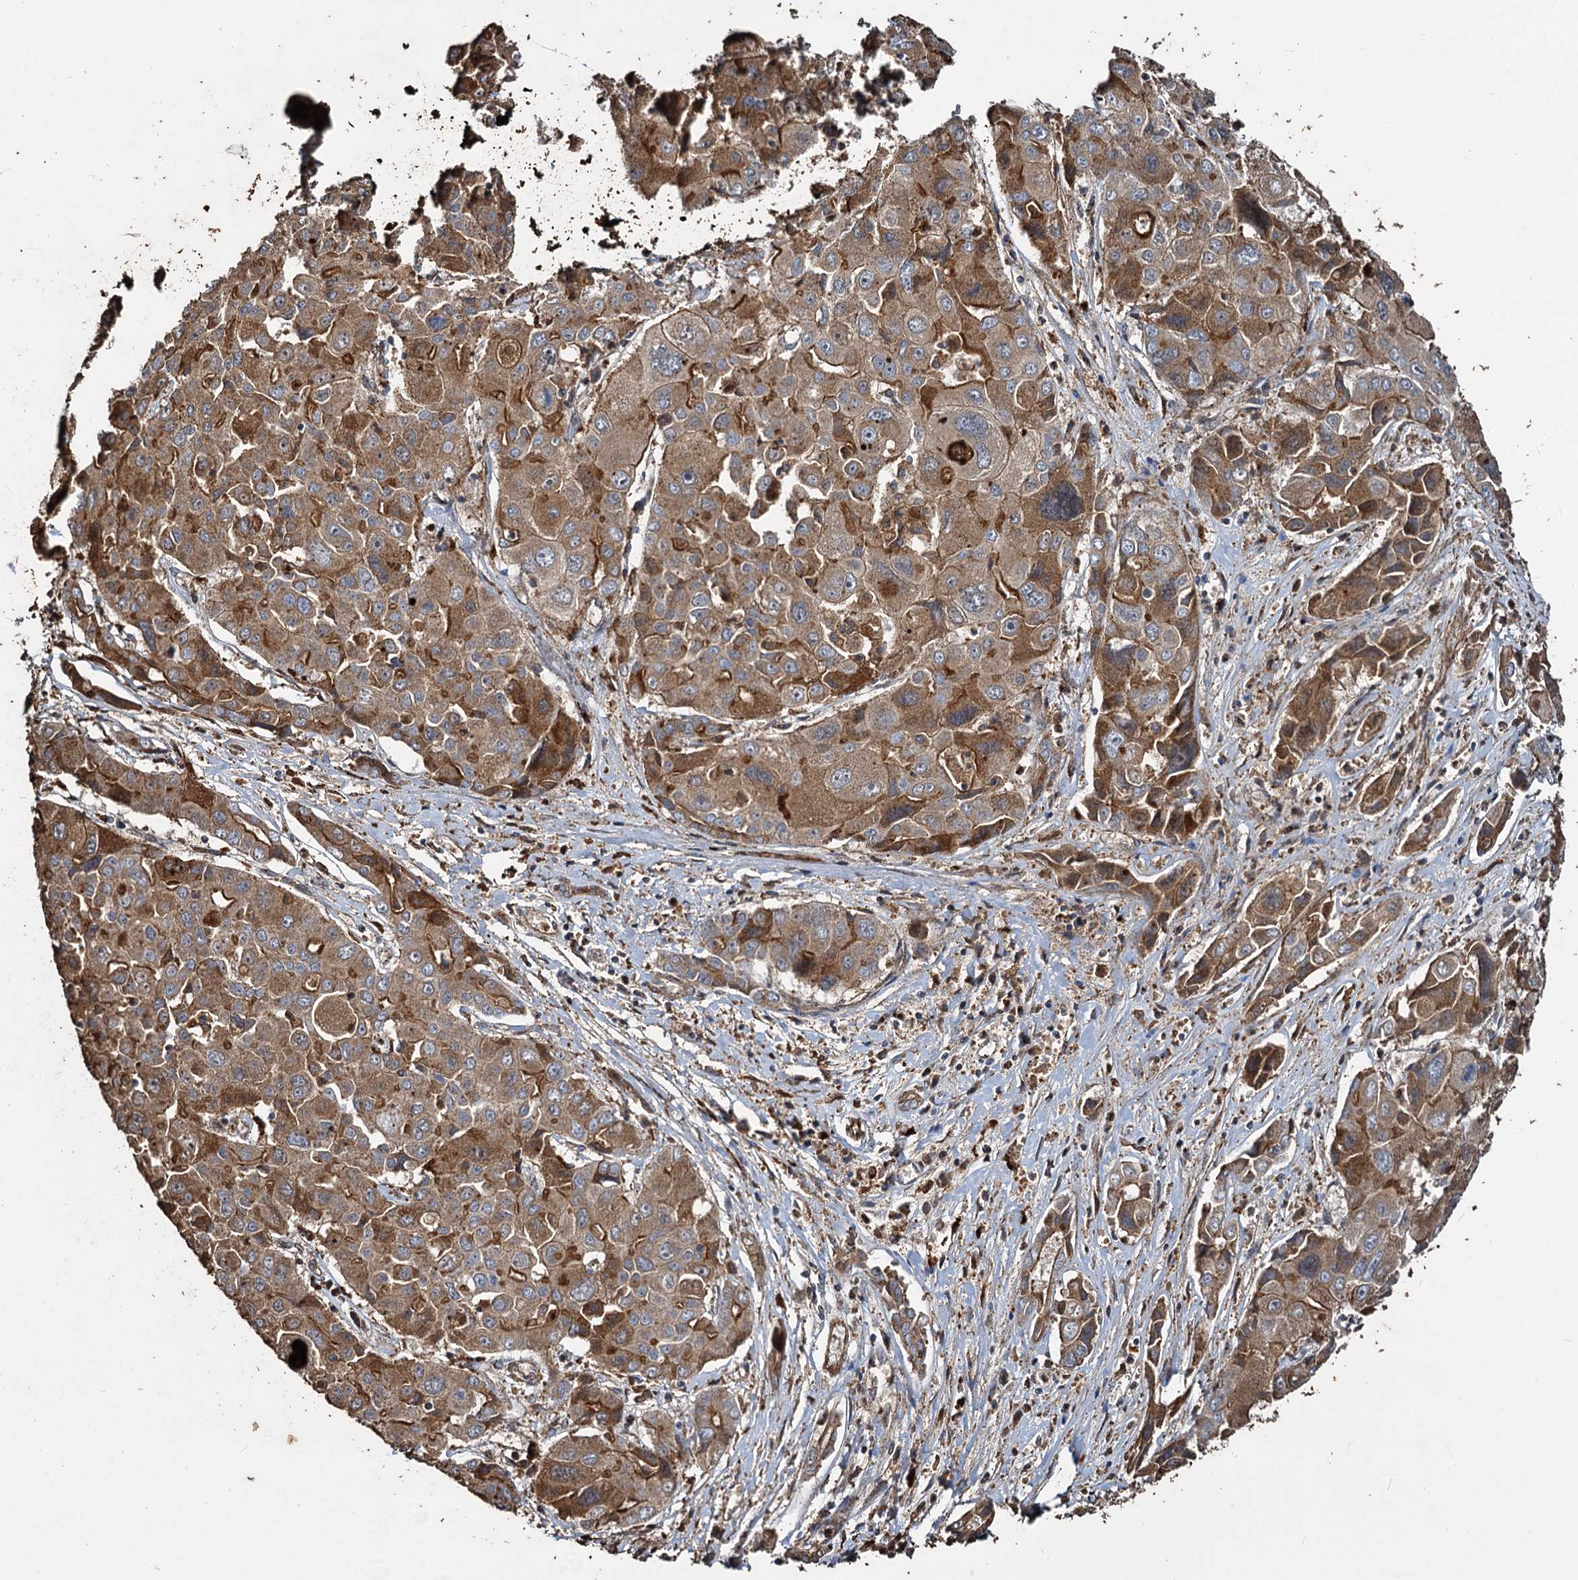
{"staining": {"intensity": "moderate", "quantity": ">75%", "location": "cytoplasmic/membranous"}, "tissue": "liver cancer", "cell_type": "Tumor cells", "image_type": "cancer", "snomed": [{"axis": "morphology", "description": "Cholangiocarcinoma"}, {"axis": "topography", "description": "Liver"}], "caption": "There is medium levels of moderate cytoplasmic/membranous staining in tumor cells of liver cancer (cholangiocarcinoma), as demonstrated by immunohistochemical staining (brown color).", "gene": "NOTCH2NLA", "patient": {"sex": "male", "age": 67}}